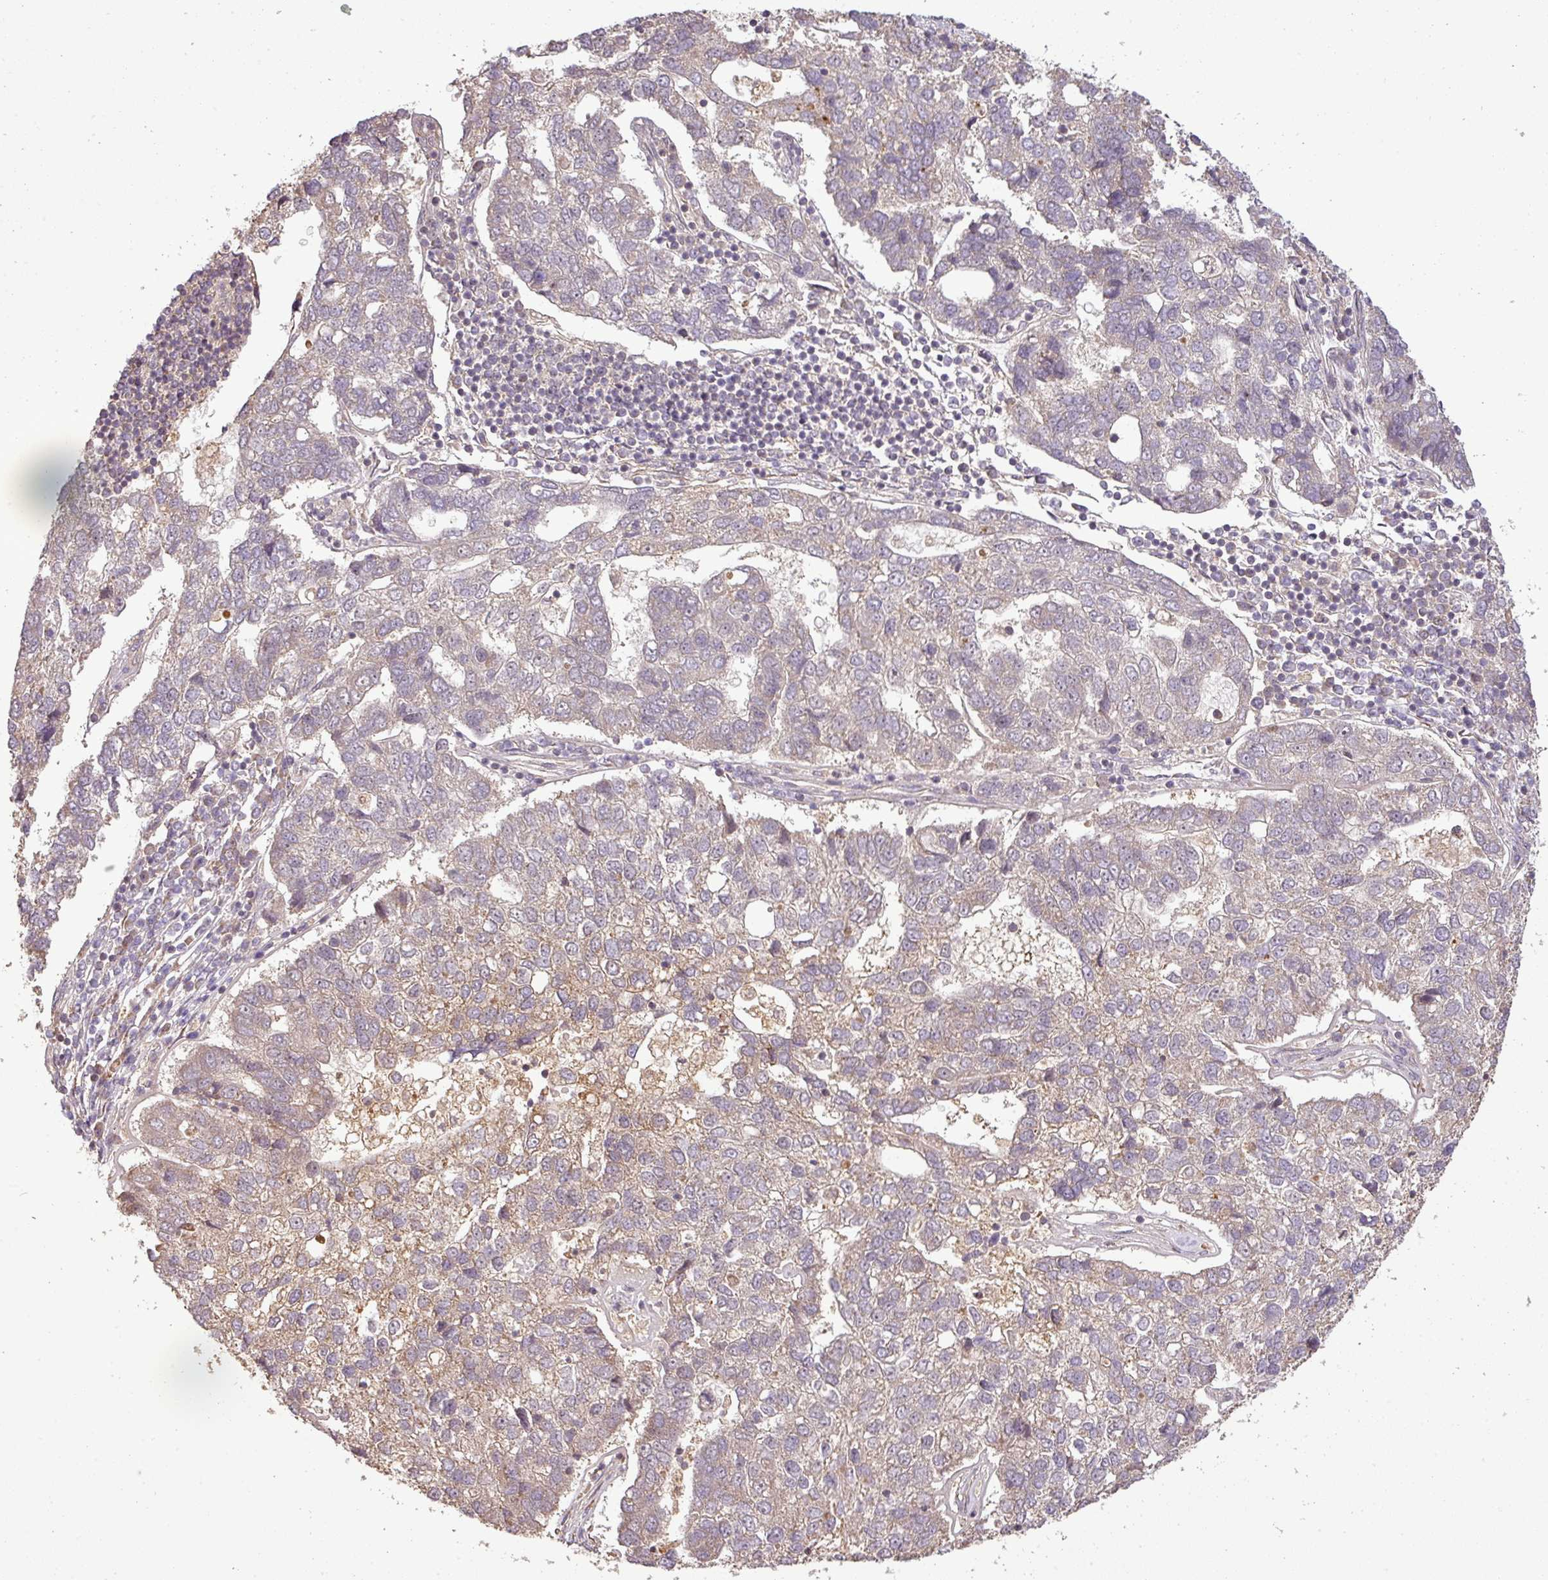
{"staining": {"intensity": "moderate", "quantity": "<25%", "location": "cytoplasmic/membranous"}, "tissue": "pancreatic cancer", "cell_type": "Tumor cells", "image_type": "cancer", "snomed": [{"axis": "morphology", "description": "Adenocarcinoma, NOS"}, {"axis": "topography", "description": "Pancreas"}], "caption": "Brown immunohistochemical staining in adenocarcinoma (pancreatic) demonstrates moderate cytoplasmic/membranous expression in about <25% of tumor cells.", "gene": "FAIM", "patient": {"sex": "female", "age": 61}}